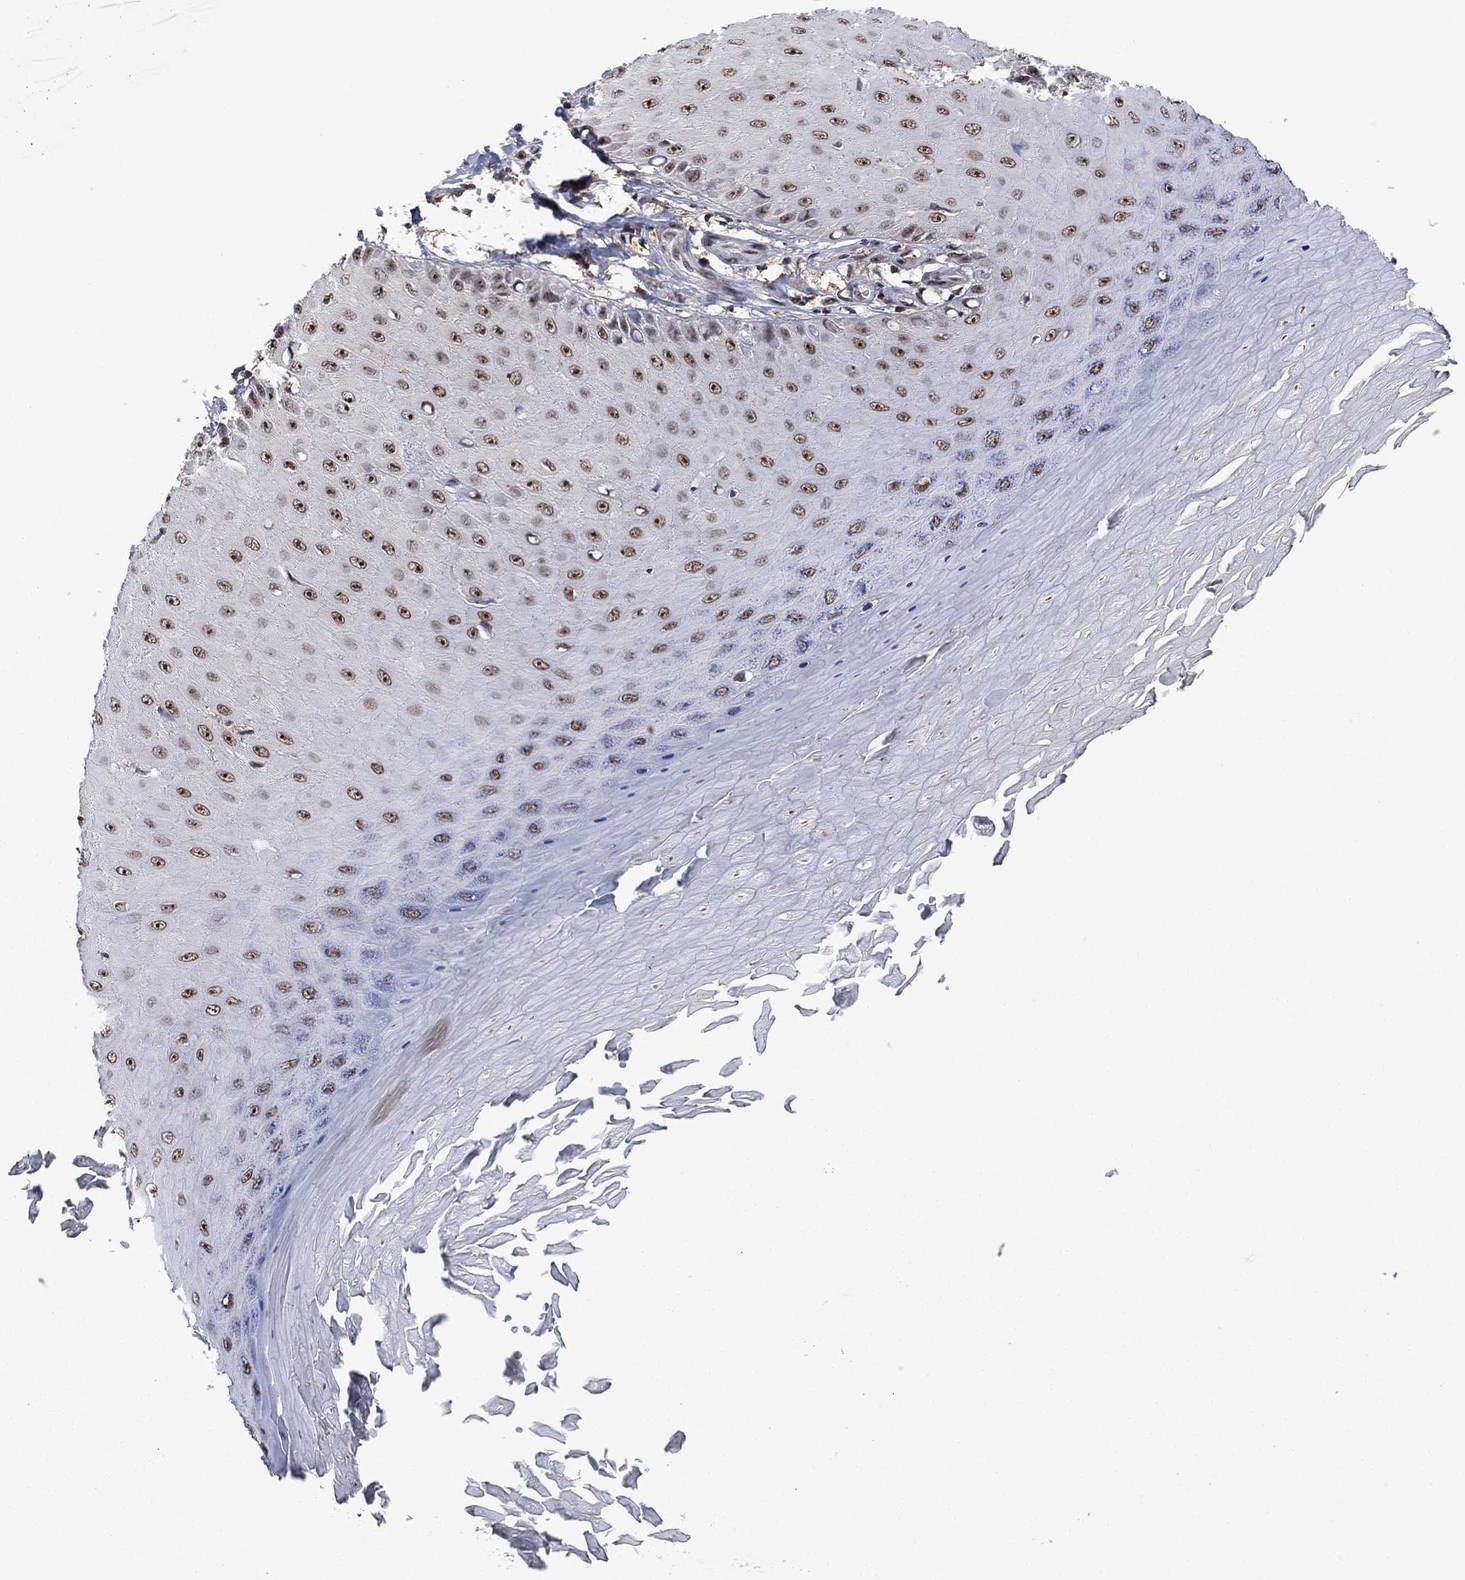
{"staining": {"intensity": "moderate", "quantity": ">75%", "location": "nuclear"}, "tissue": "skin cancer", "cell_type": "Tumor cells", "image_type": "cancer", "snomed": [{"axis": "morphology", "description": "Inflammation, NOS"}, {"axis": "morphology", "description": "Squamous cell carcinoma, NOS"}, {"axis": "topography", "description": "Skin"}], "caption": "Skin cancer (squamous cell carcinoma) stained with DAB immunohistochemistry reveals medium levels of moderate nuclear staining in about >75% of tumor cells.", "gene": "FBL", "patient": {"sex": "male", "age": 70}}